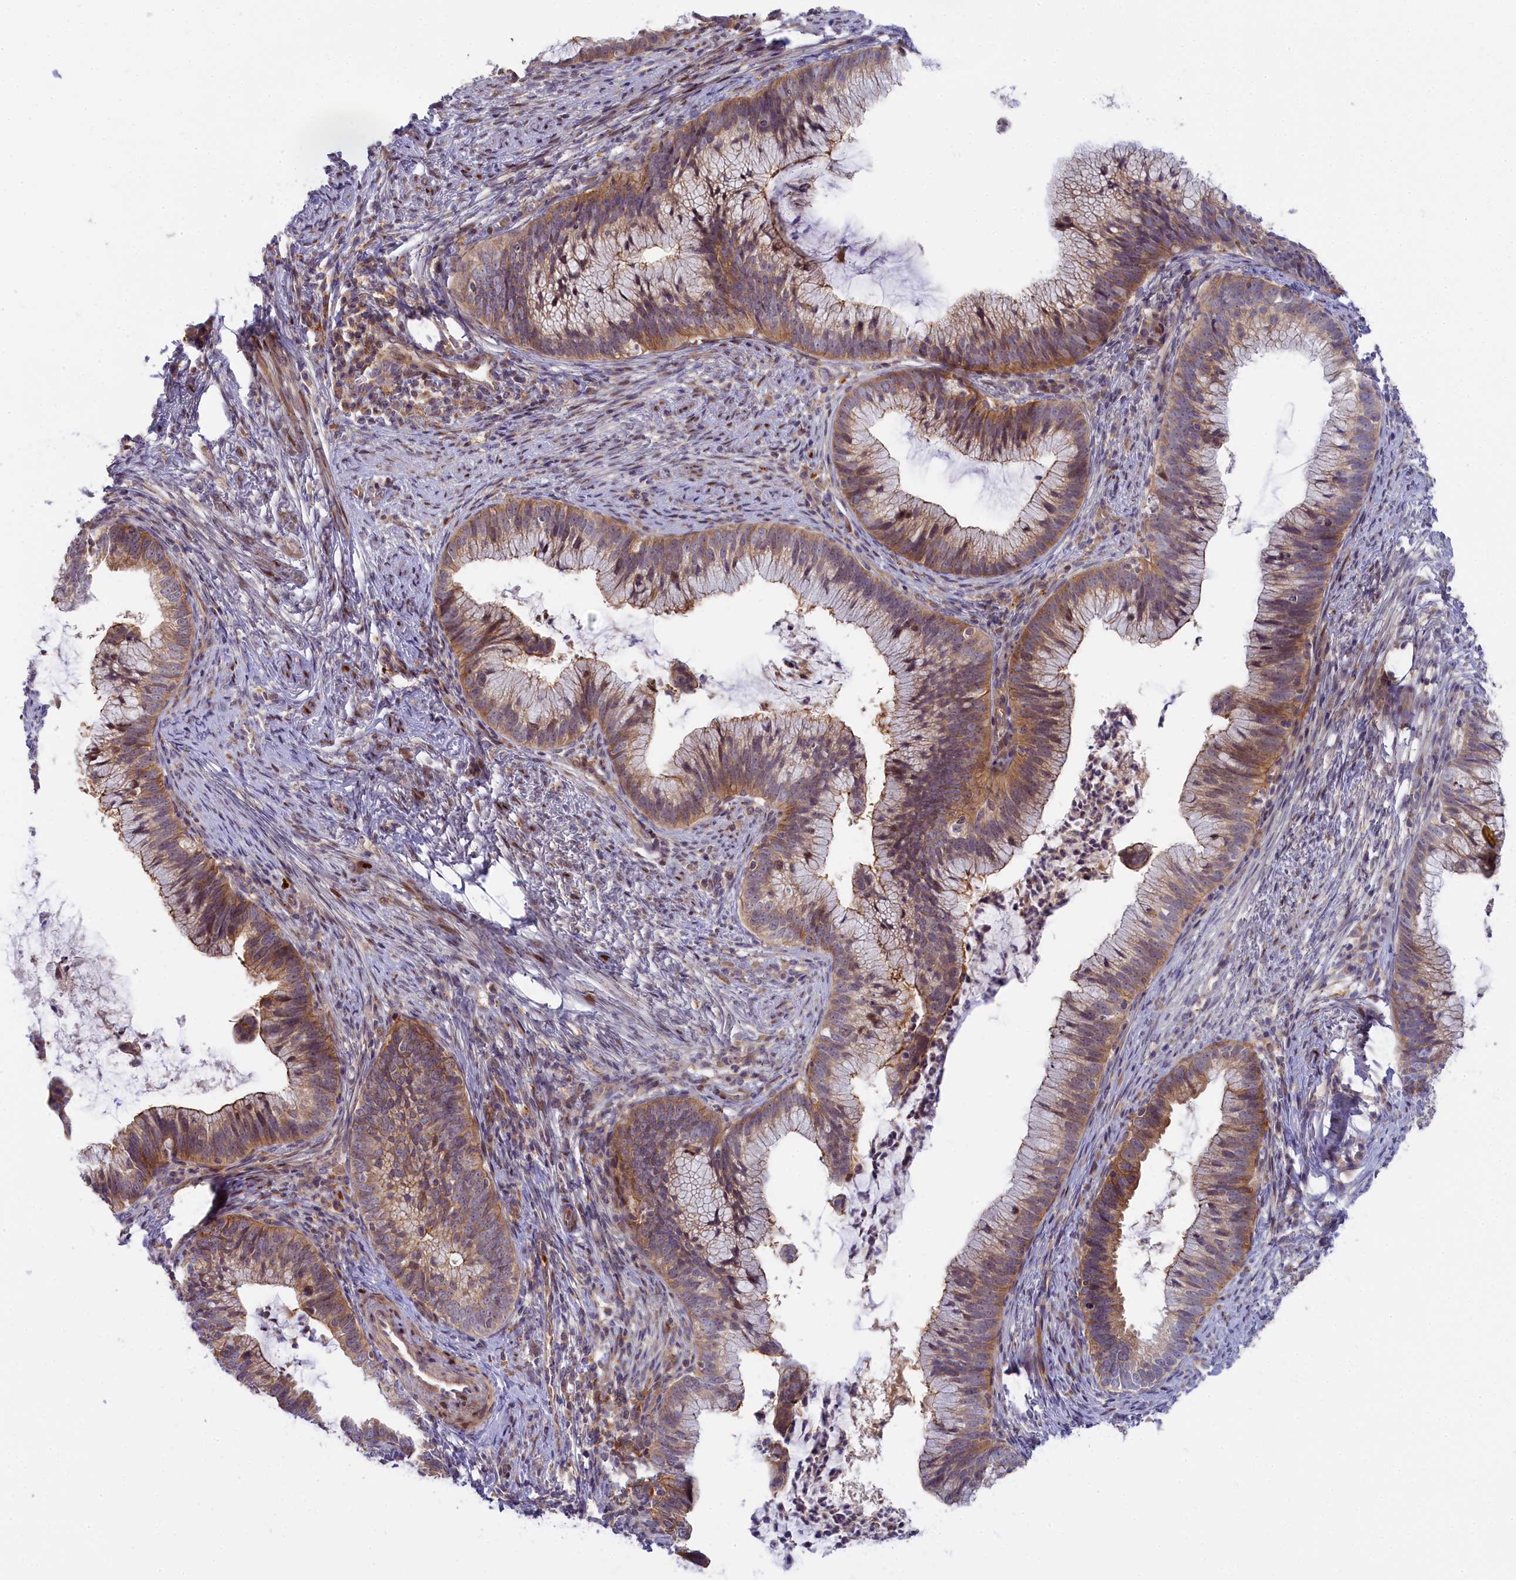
{"staining": {"intensity": "moderate", "quantity": ">75%", "location": "cytoplasmic/membranous"}, "tissue": "cervical cancer", "cell_type": "Tumor cells", "image_type": "cancer", "snomed": [{"axis": "morphology", "description": "Adenocarcinoma, NOS"}, {"axis": "topography", "description": "Cervix"}], "caption": "Tumor cells display medium levels of moderate cytoplasmic/membranous staining in approximately >75% of cells in adenocarcinoma (cervical).", "gene": "CCL23", "patient": {"sex": "female", "age": 36}}